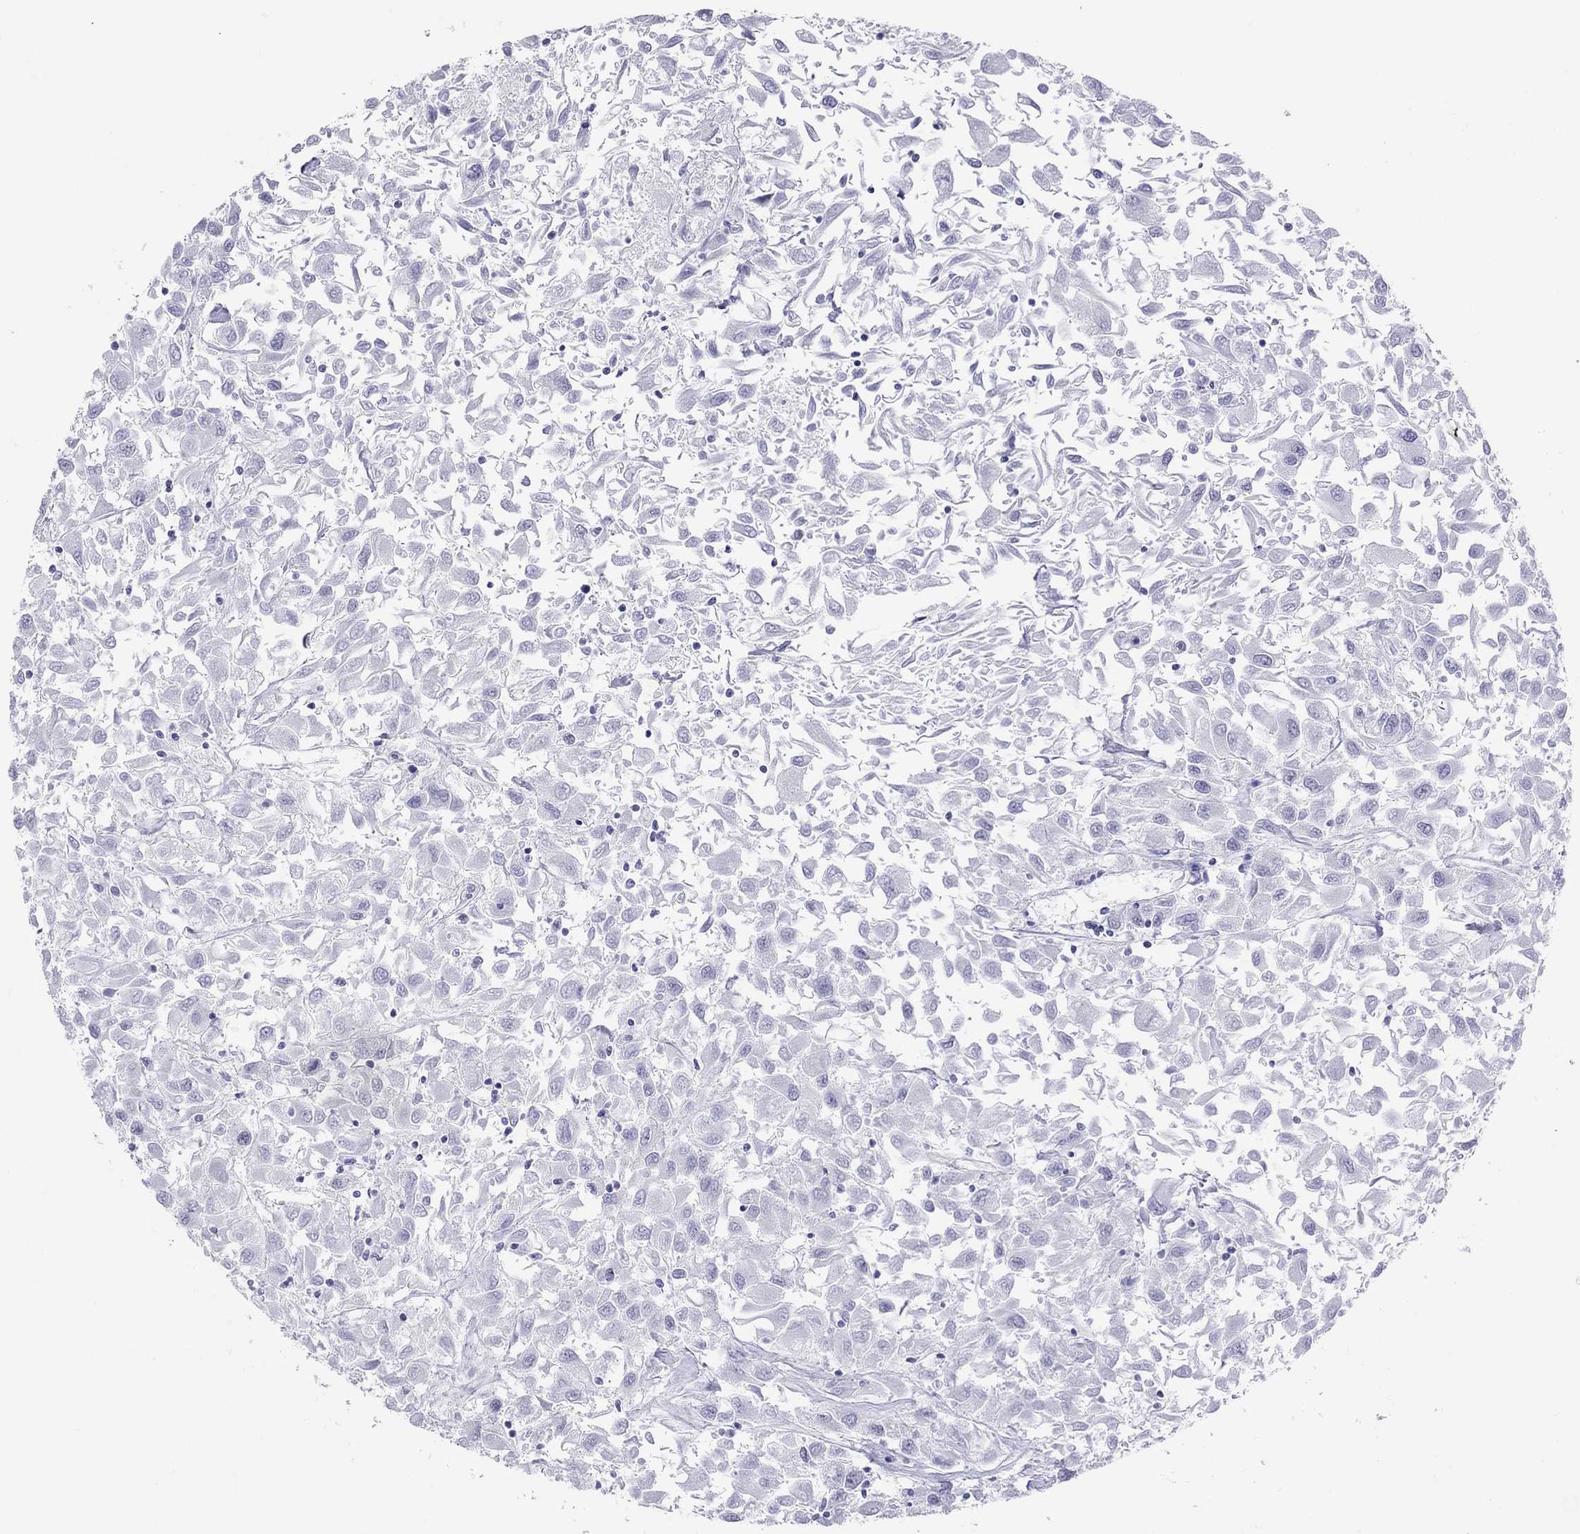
{"staining": {"intensity": "negative", "quantity": "none", "location": "none"}, "tissue": "renal cancer", "cell_type": "Tumor cells", "image_type": "cancer", "snomed": [{"axis": "morphology", "description": "Adenocarcinoma, NOS"}, {"axis": "topography", "description": "Kidney"}], "caption": "Photomicrograph shows no significant protein staining in tumor cells of renal adenocarcinoma.", "gene": "LYAR", "patient": {"sex": "female", "age": 76}}